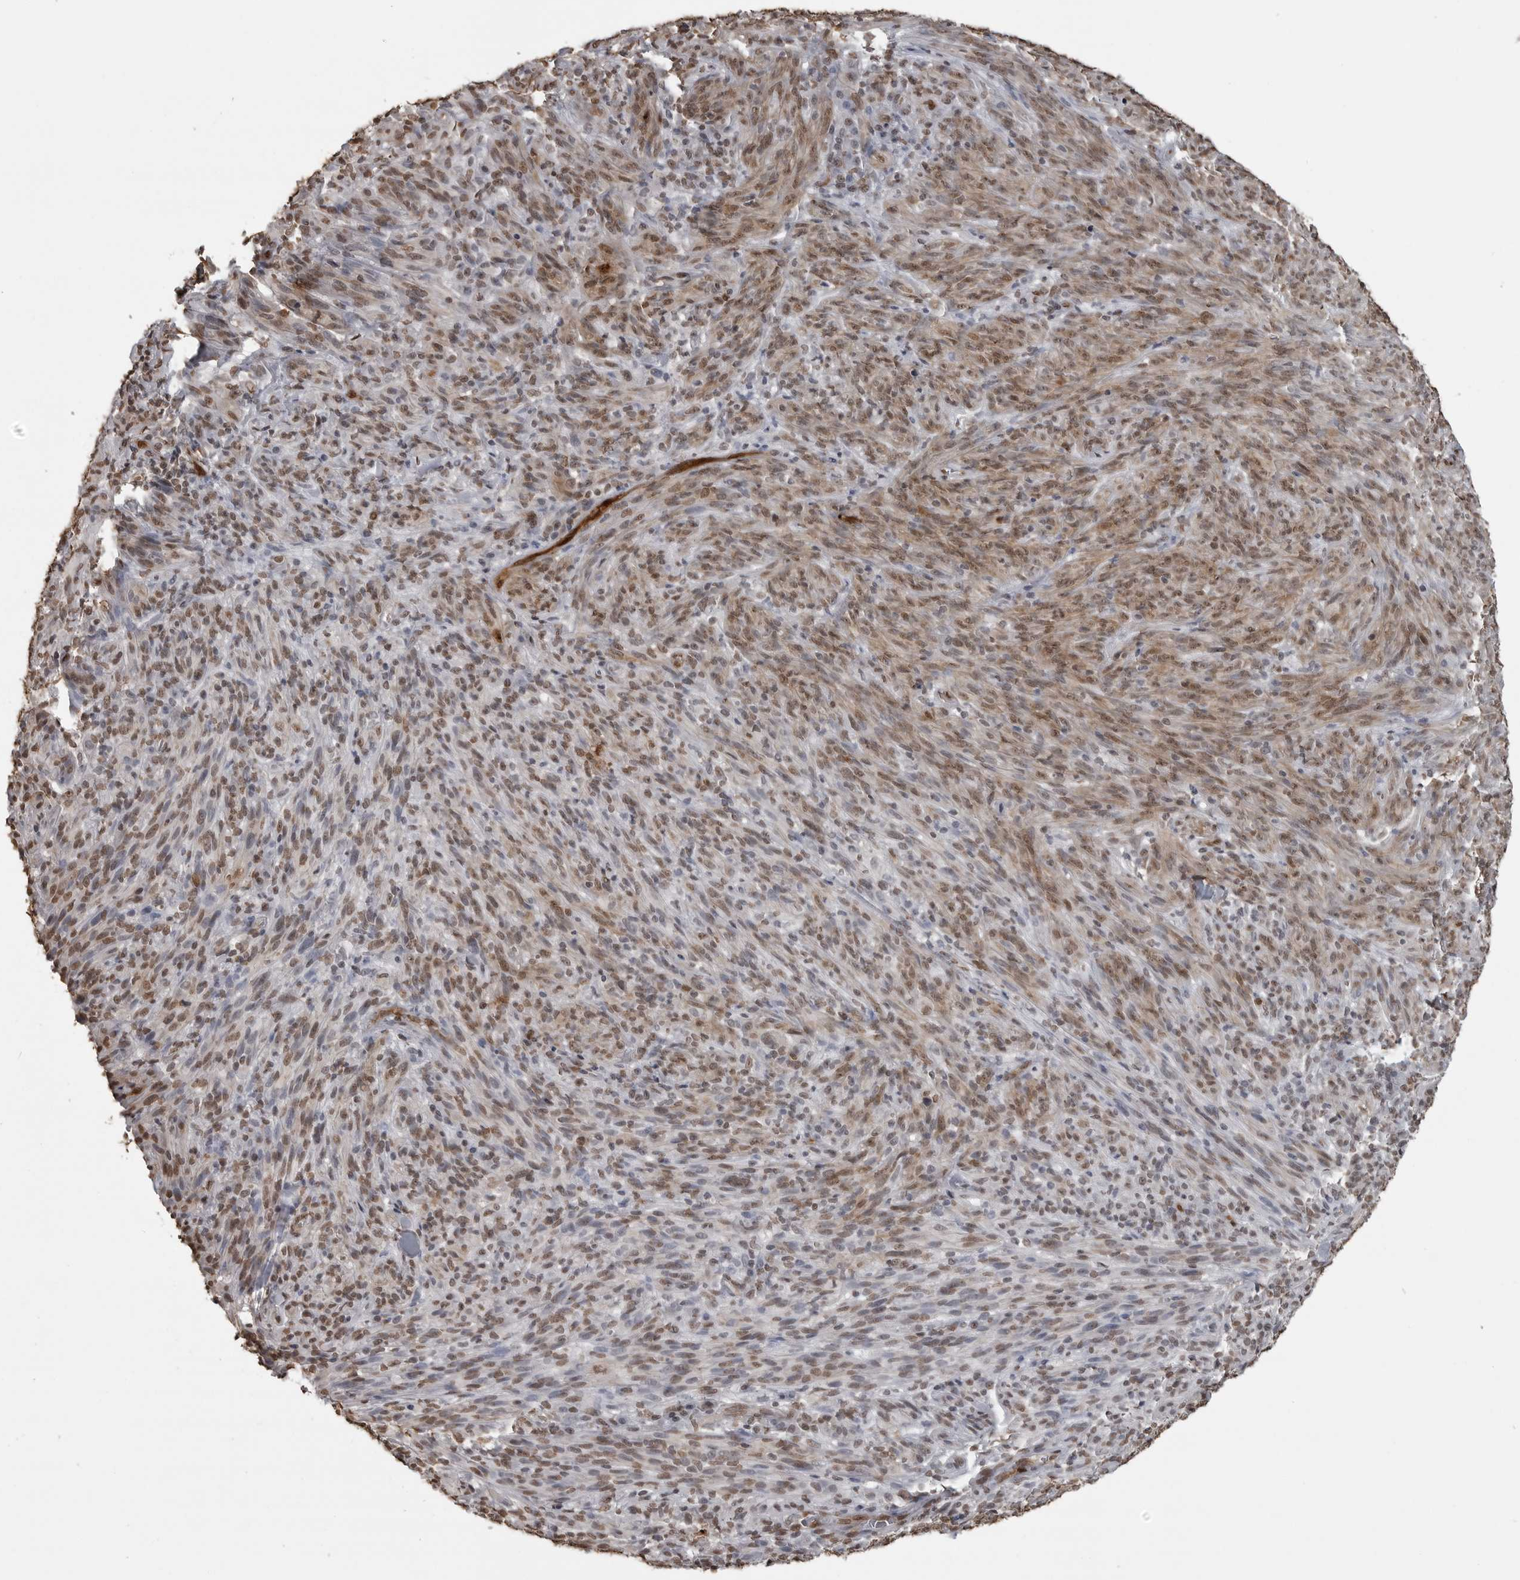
{"staining": {"intensity": "moderate", "quantity": ">75%", "location": "cytoplasmic/membranous,nuclear"}, "tissue": "melanoma", "cell_type": "Tumor cells", "image_type": "cancer", "snomed": [{"axis": "morphology", "description": "Malignant melanoma, NOS"}, {"axis": "topography", "description": "Skin of head"}], "caption": "This histopathology image displays IHC staining of human melanoma, with medium moderate cytoplasmic/membranous and nuclear expression in about >75% of tumor cells.", "gene": "SMAD2", "patient": {"sex": "male", "age": 96}}